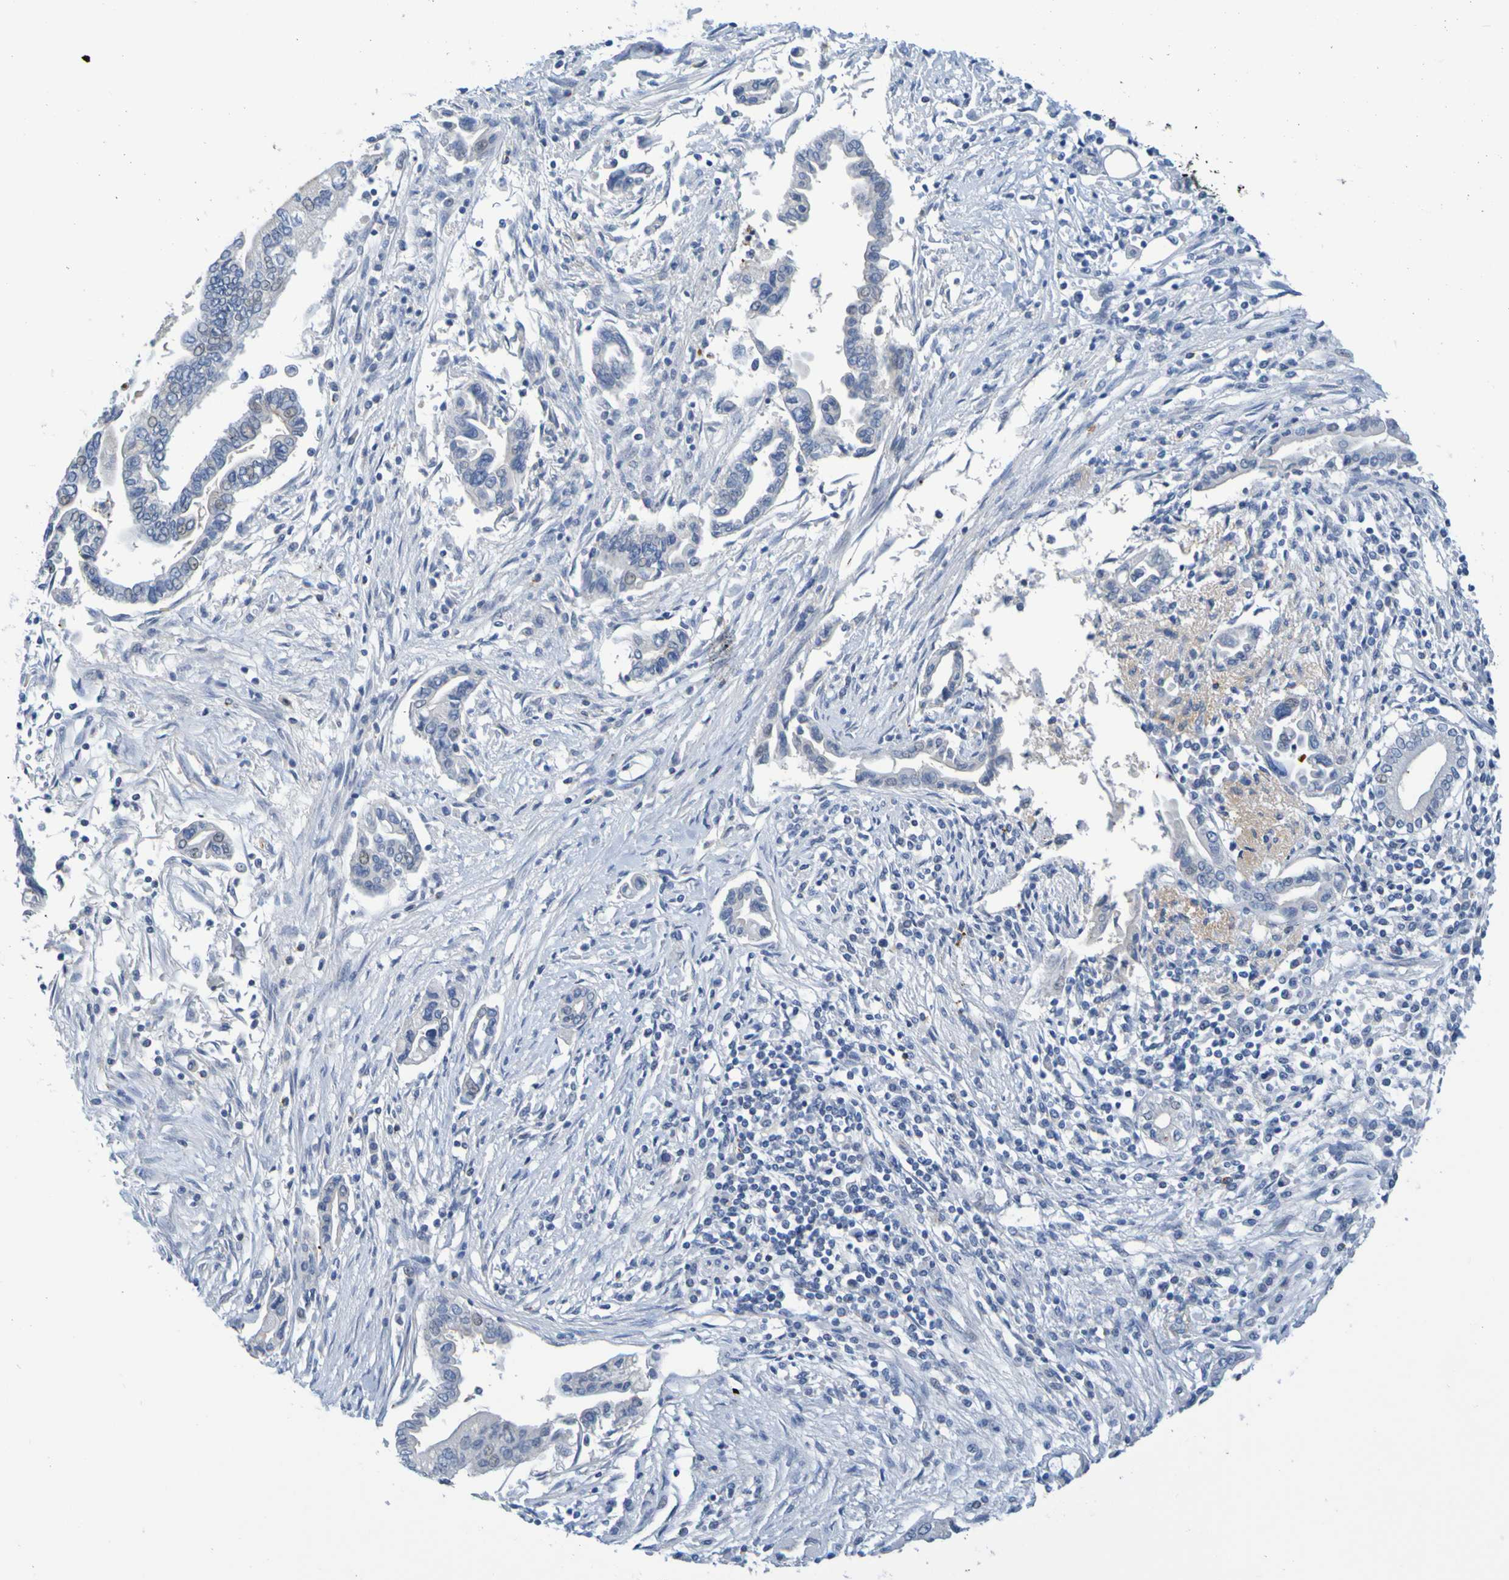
{"staining": {"intensity": "negative", "quantity": "none", "location": "none"}, "tissue": "pancreatic cancer", "cell_type": "Tumor cells", "image_type": "cancer", "snomed": [{"axis": "morphology", "description": "Adenocarcinoma, NOS"}, {"axis": "topography", "description": "Pancreas"}], "caption": "Immunohistochemistry (IHC) of human adenocarcinoma (pancreatic) exhibits no expression in tumor cells.", "gene": "IL10", "patient": {"sex": "female", "age": 57}}